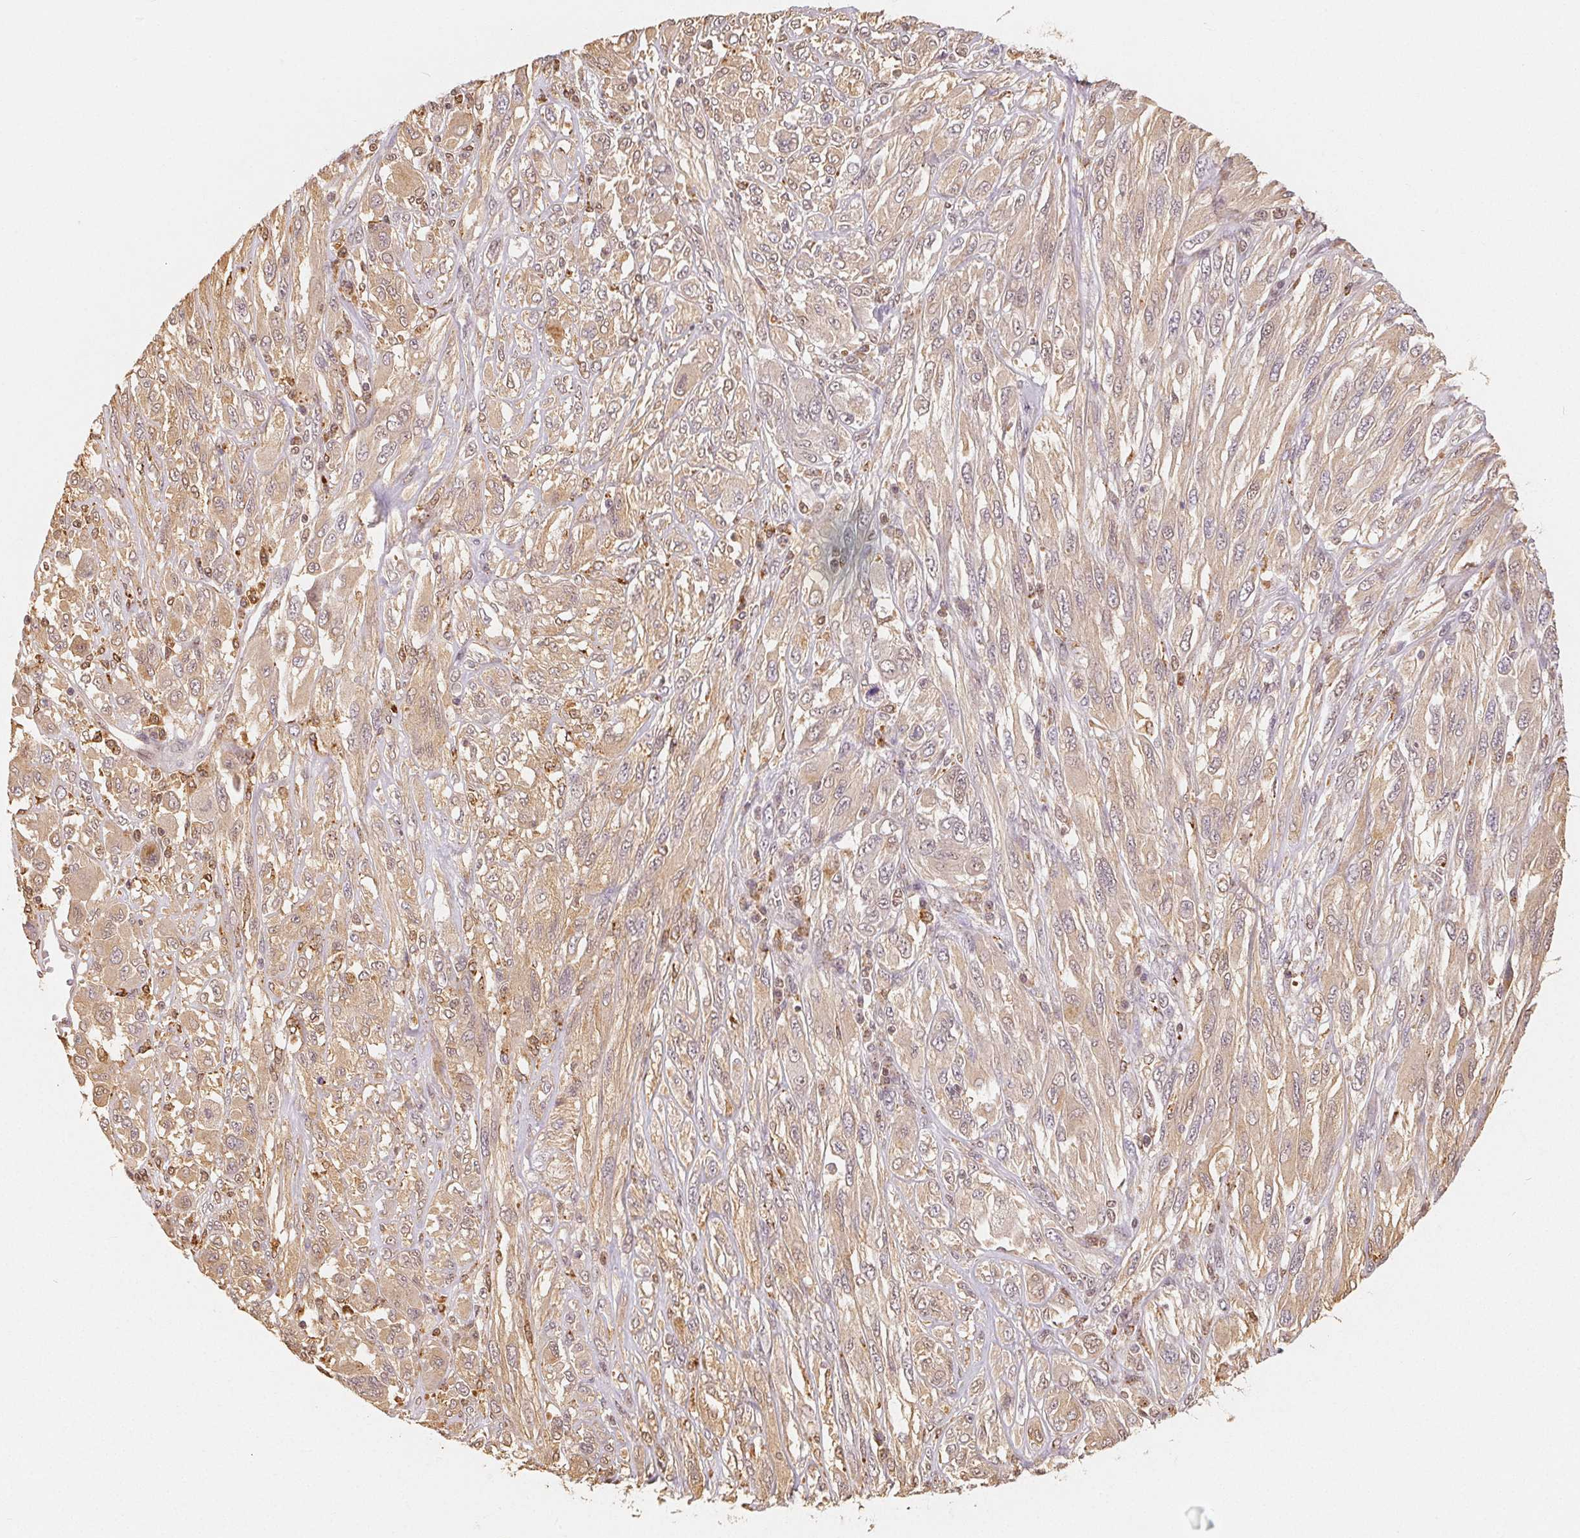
{"staining": {"intensity": "weak", "quantity": ">75%", "location": "cytoplasmic/membranous,nuclear"}, "tissue": "melanoma", "cell_type": "Tumor cells", "image_type": "cancer", "snomed": [{"axis": "morphology", "description": "Malignant melanoma, NOS"}, {"axis": "topography", "description": "Skin"}], "caption": "Approximately >75% of tumor cells in human malignant melanoma reveal weak cytoplasmic/membranous and nuclear protein positivity as visualized by brown immunohistochemical staining.", "gene": "GUSB", "patient": {"sex": "female", "age": 91}}